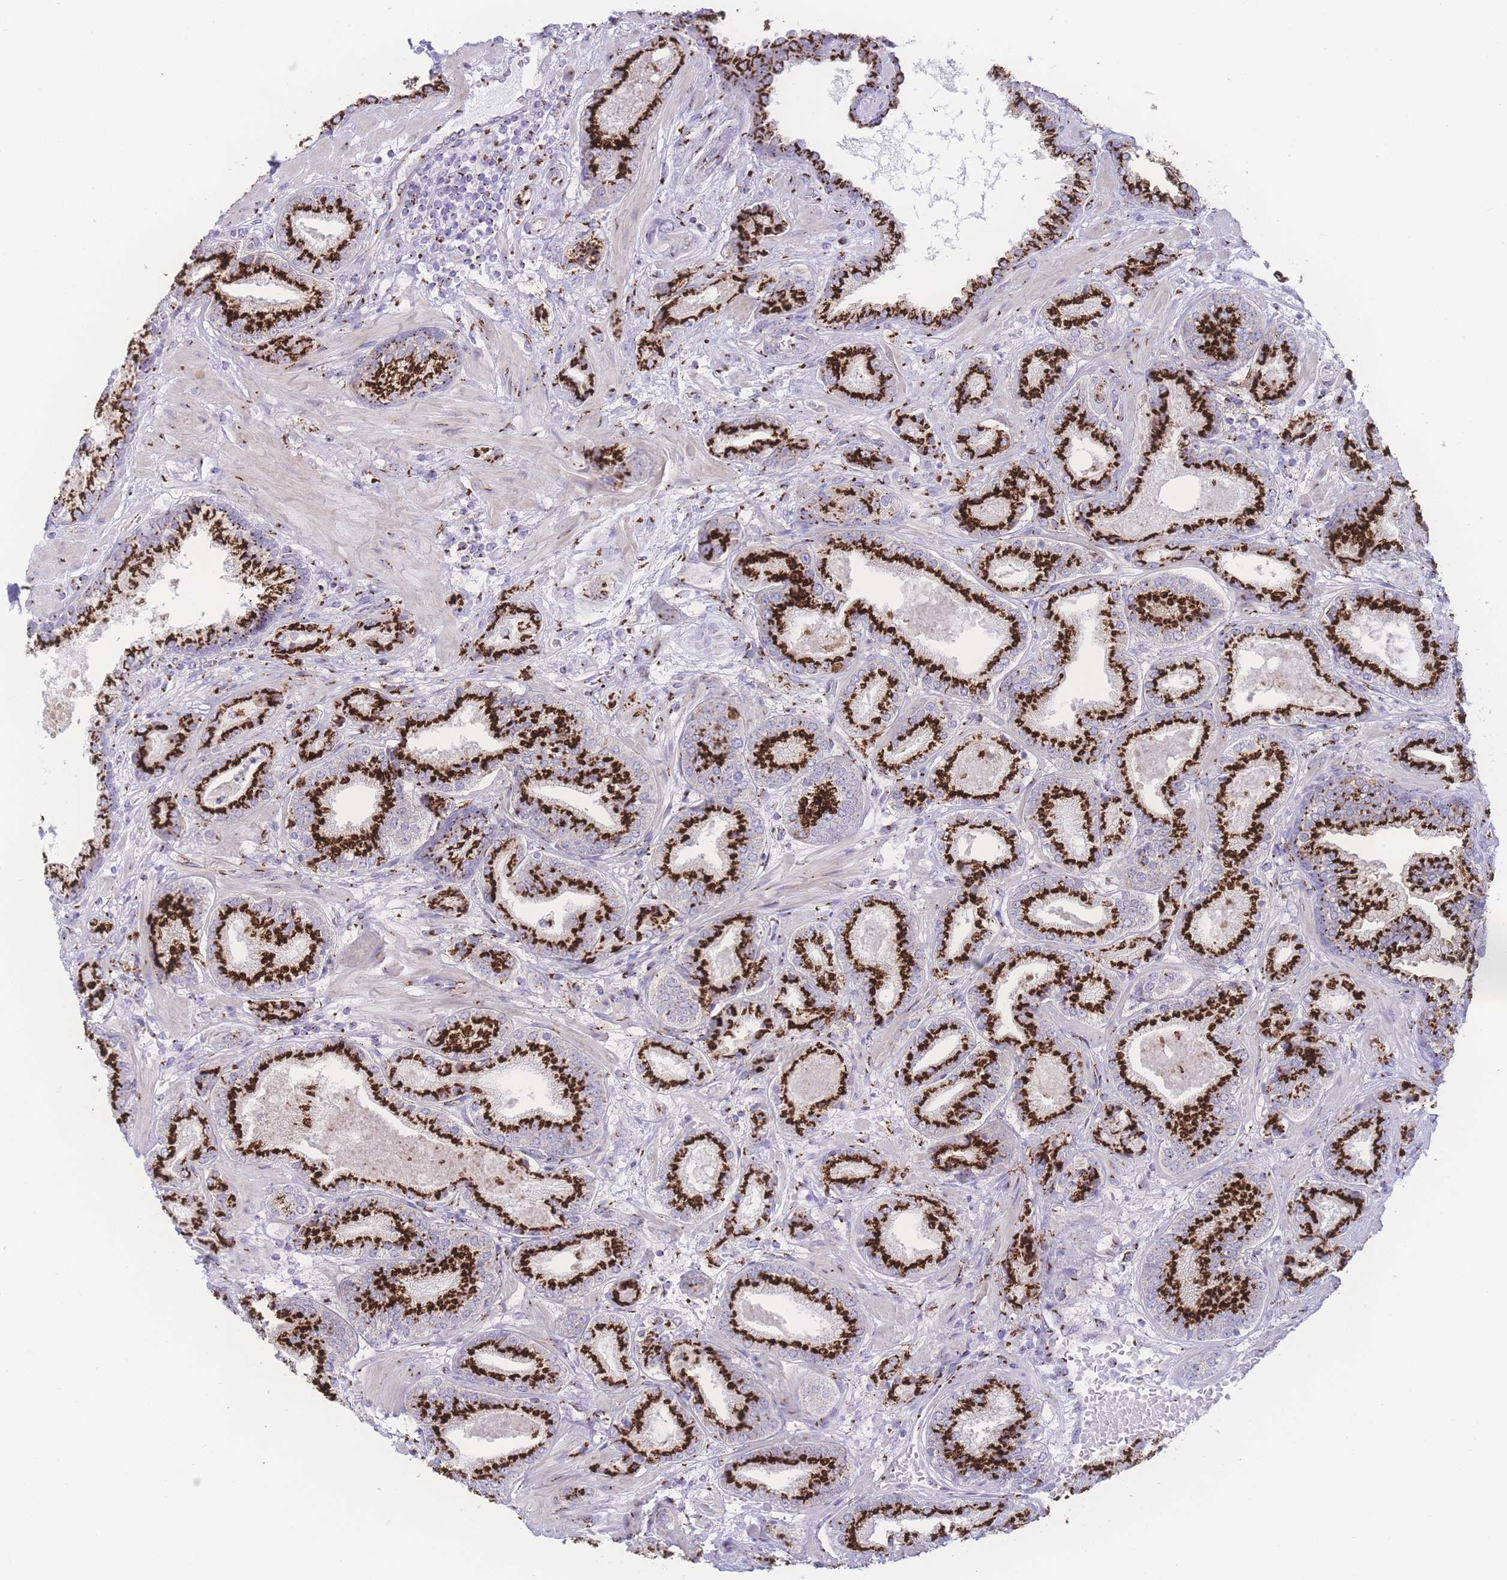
{"staining": {"intensity": "strong", "quantity": ">75%", "location": "cytoplasmic/membranous"}, "tissue": "prostate cancer", "cell_type": "Tumor cells", "image_type": "cancer", "snomed": [{"axis": "morphology", "description": "Adenocarcinoma, High grade"}, {"axis": "topography", "description": "Prostate"}], "caption": "Immunohistochemistry (IHC) of human high-grade adenocarcinoma (prostate) demonstrates high levels of strong cytoplasmic/membranous staining in about >75% of tumor cells.", "gene": "GOLM2", "patient": {"sex": "male", "age": 63}}